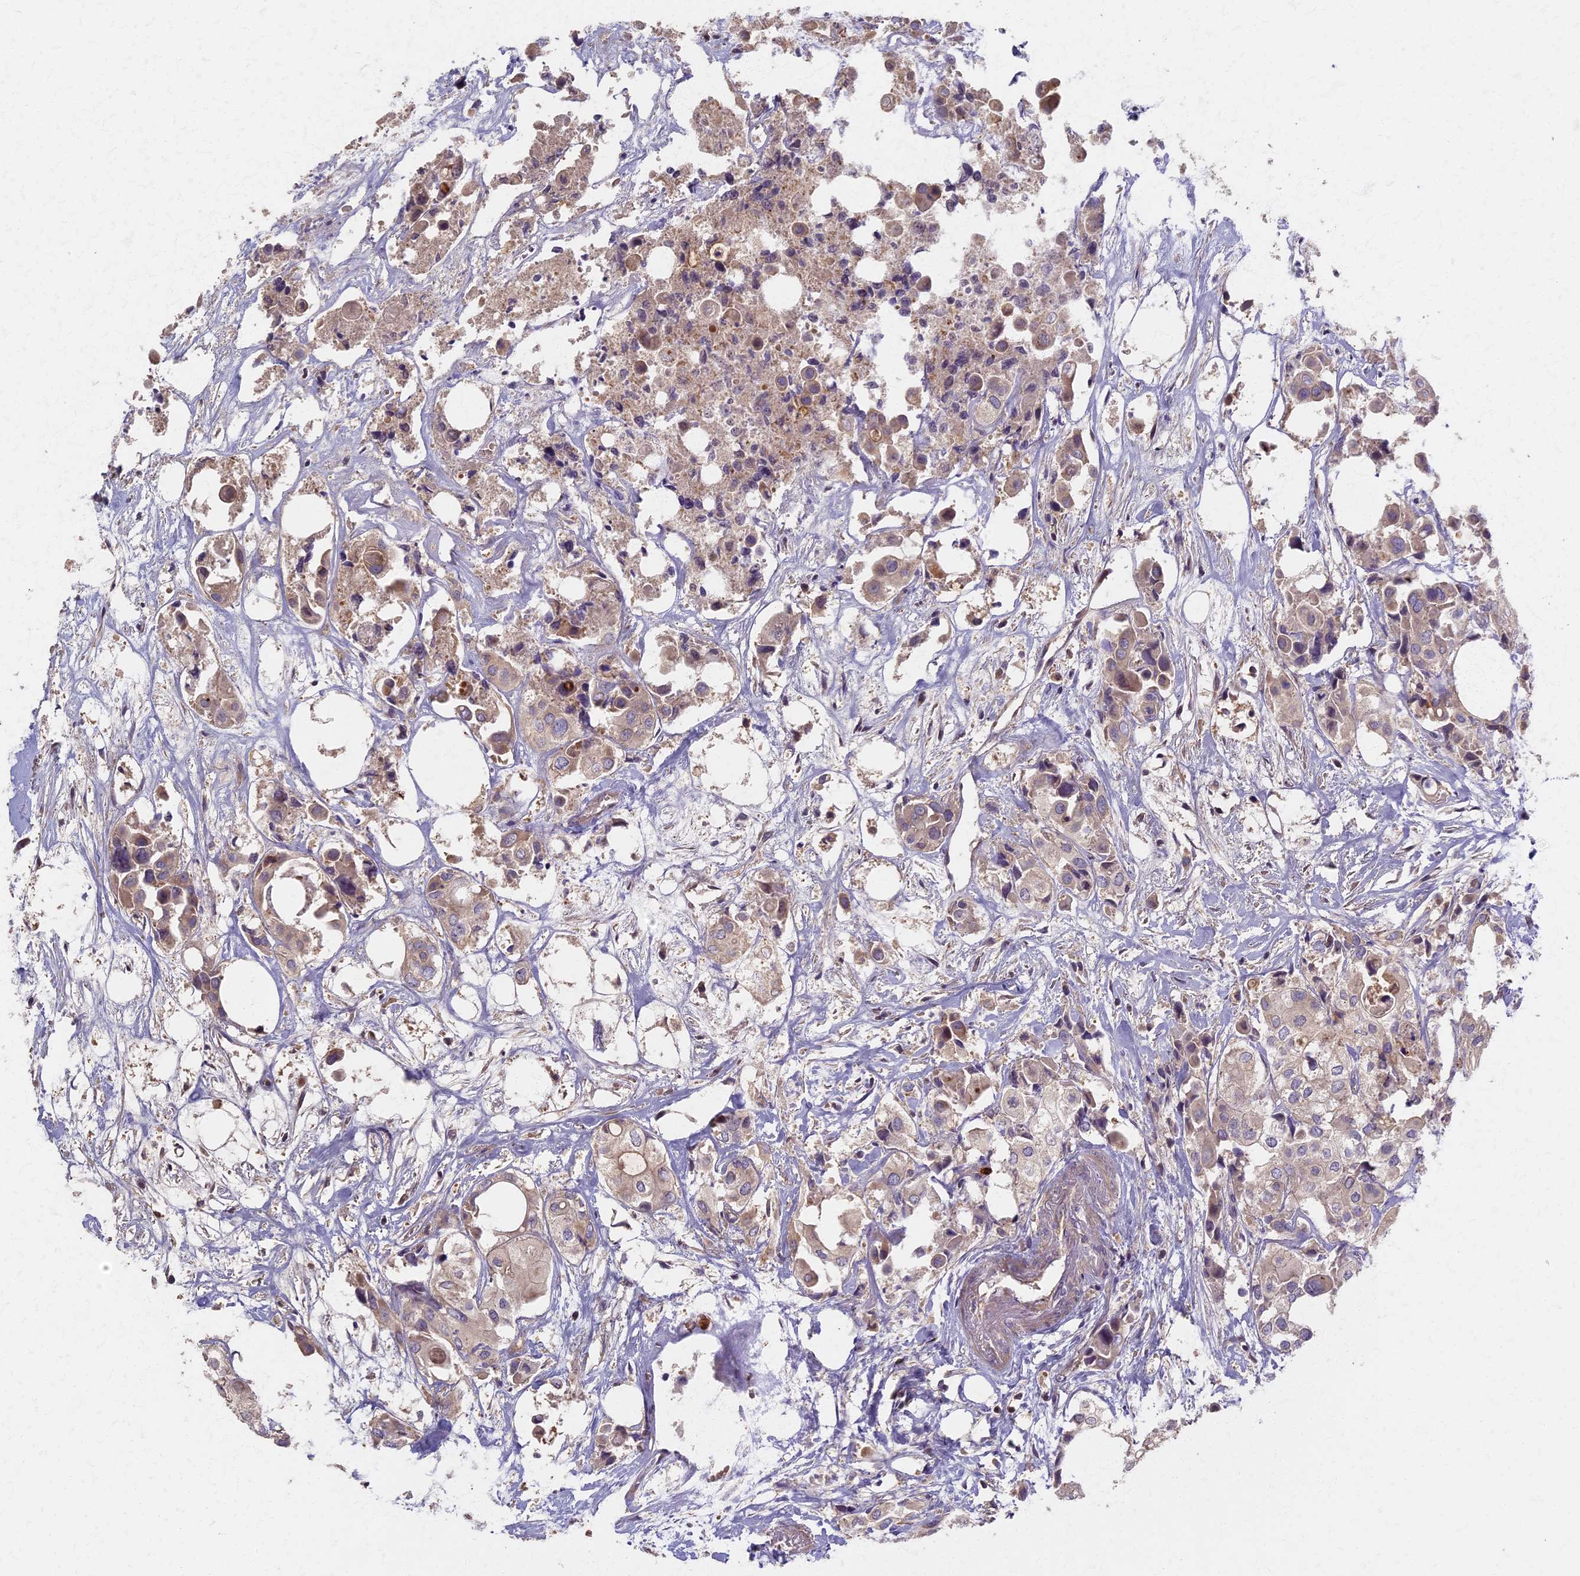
{"staining": {"intensity": "negative", "quantity": "none", "location": "none"}, "tissue": "urothelial cancer", "cell_type": "Tumor cells", "image_type": "cancer", "snomed": [{"axis": "morphology", "description": "Urothelial carcinoma, High grade"}, {"axis": "topography", "description": "Urinary bladder"}], "caption": "Image shows no protein staining in tumor cells of urothelial cancer tissue.", "gene": "AP4E1", "patient": {"sex": "male", "age": 64}}